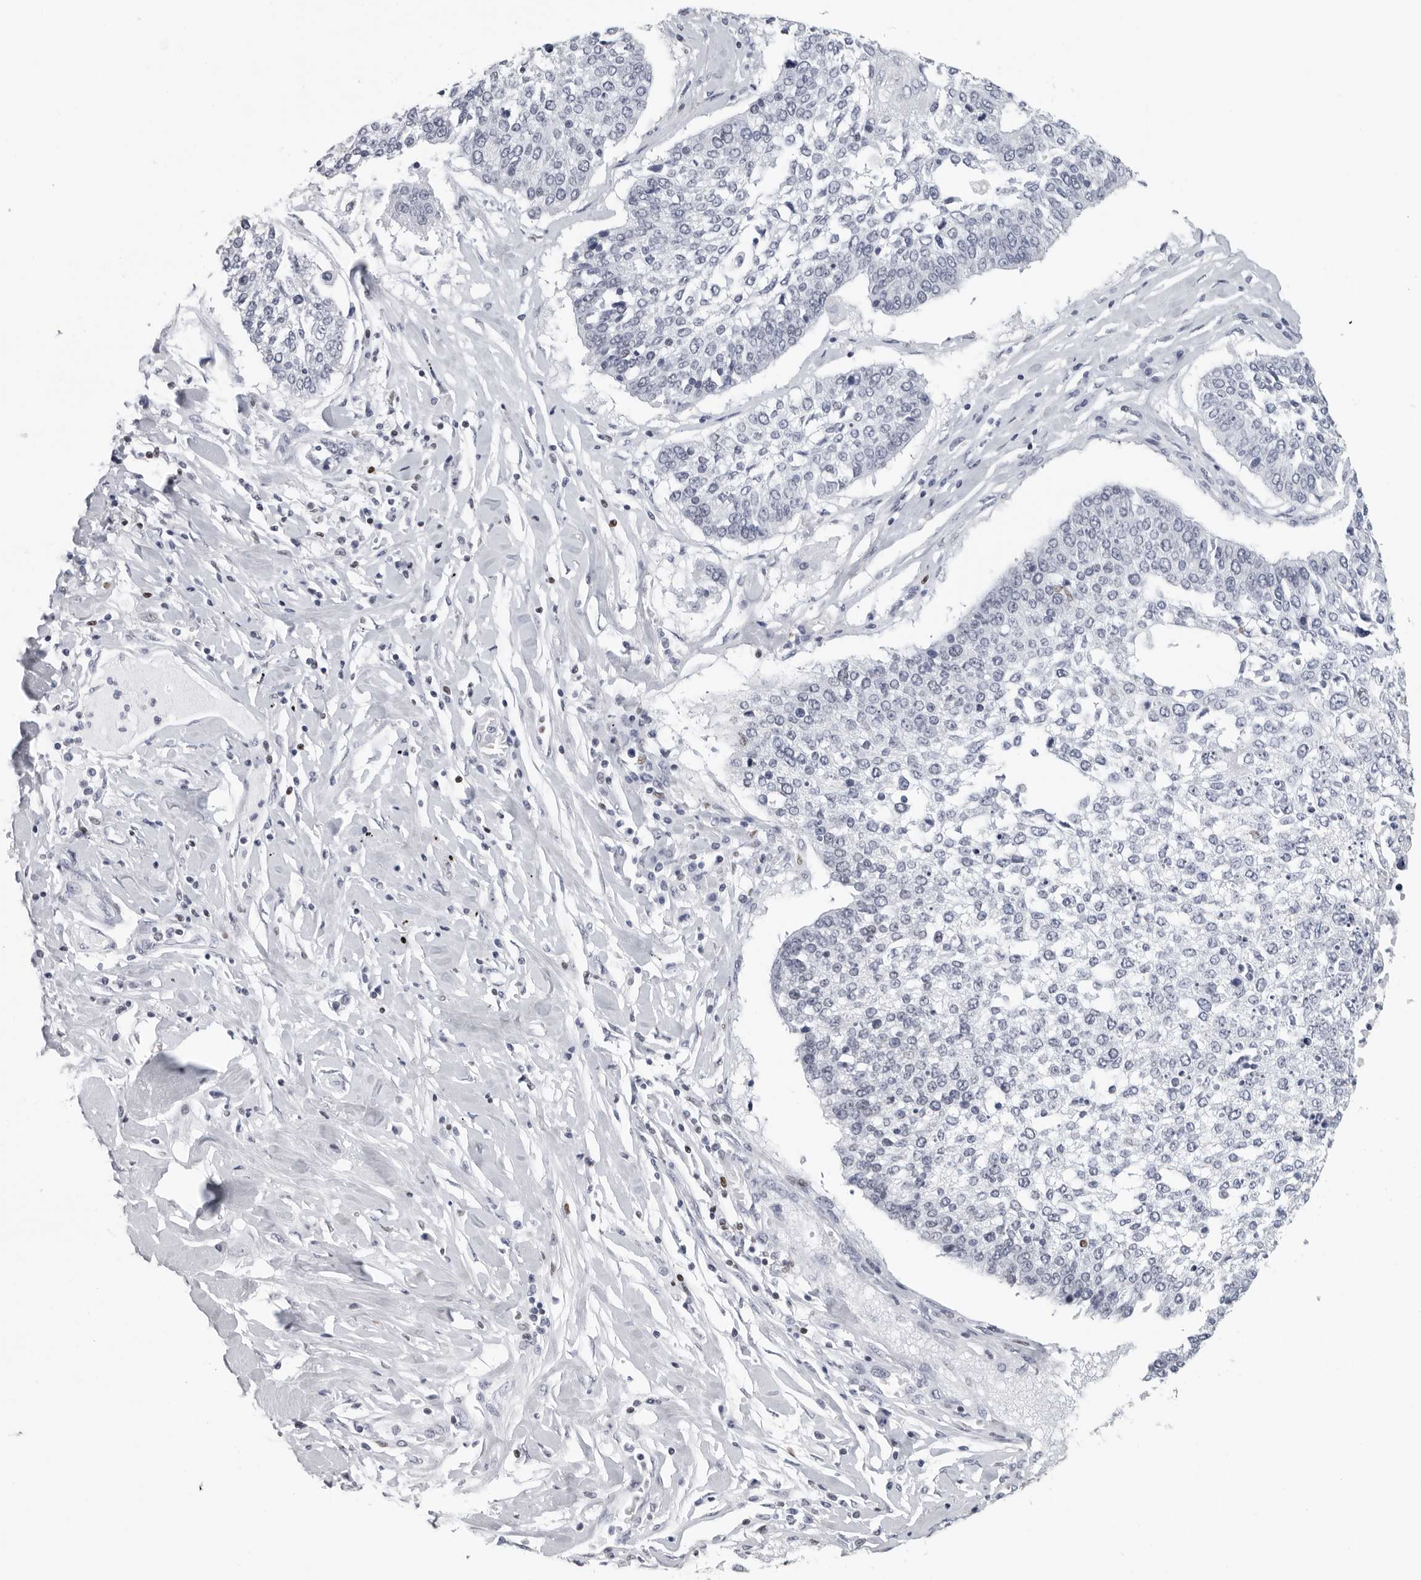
{"staining": {"intensity": "negative", "quantity": "none", "location": "none"}, "tissue": "lung cancer", "cell_type": "Tumor cells", "image_type": "cancer", "snomed": [{"axis": "morphology", "description": "Normal tissue, NOS"}, {"axis": "morphology", "description": "Squamous cell carcinoma, NOS"}, {"axis": "topography", "description": "Cartilage tissue"}, {"axis": "topography", "description": "Bronchus"}, {"axis": "topography", "description": "Lung"}, {"axis": "topography", "description": "Peripheral nerve tissue"}], "caption": "An IHC image of lung cancer (squamous cell carcinoma) is shown. There is no staining in tumor cells of lung cancer (squamous cell carcinoma). Nuclei are stained in blue.", "gene": "SATB2", "patient": {"sex": "female", "age": 49}}